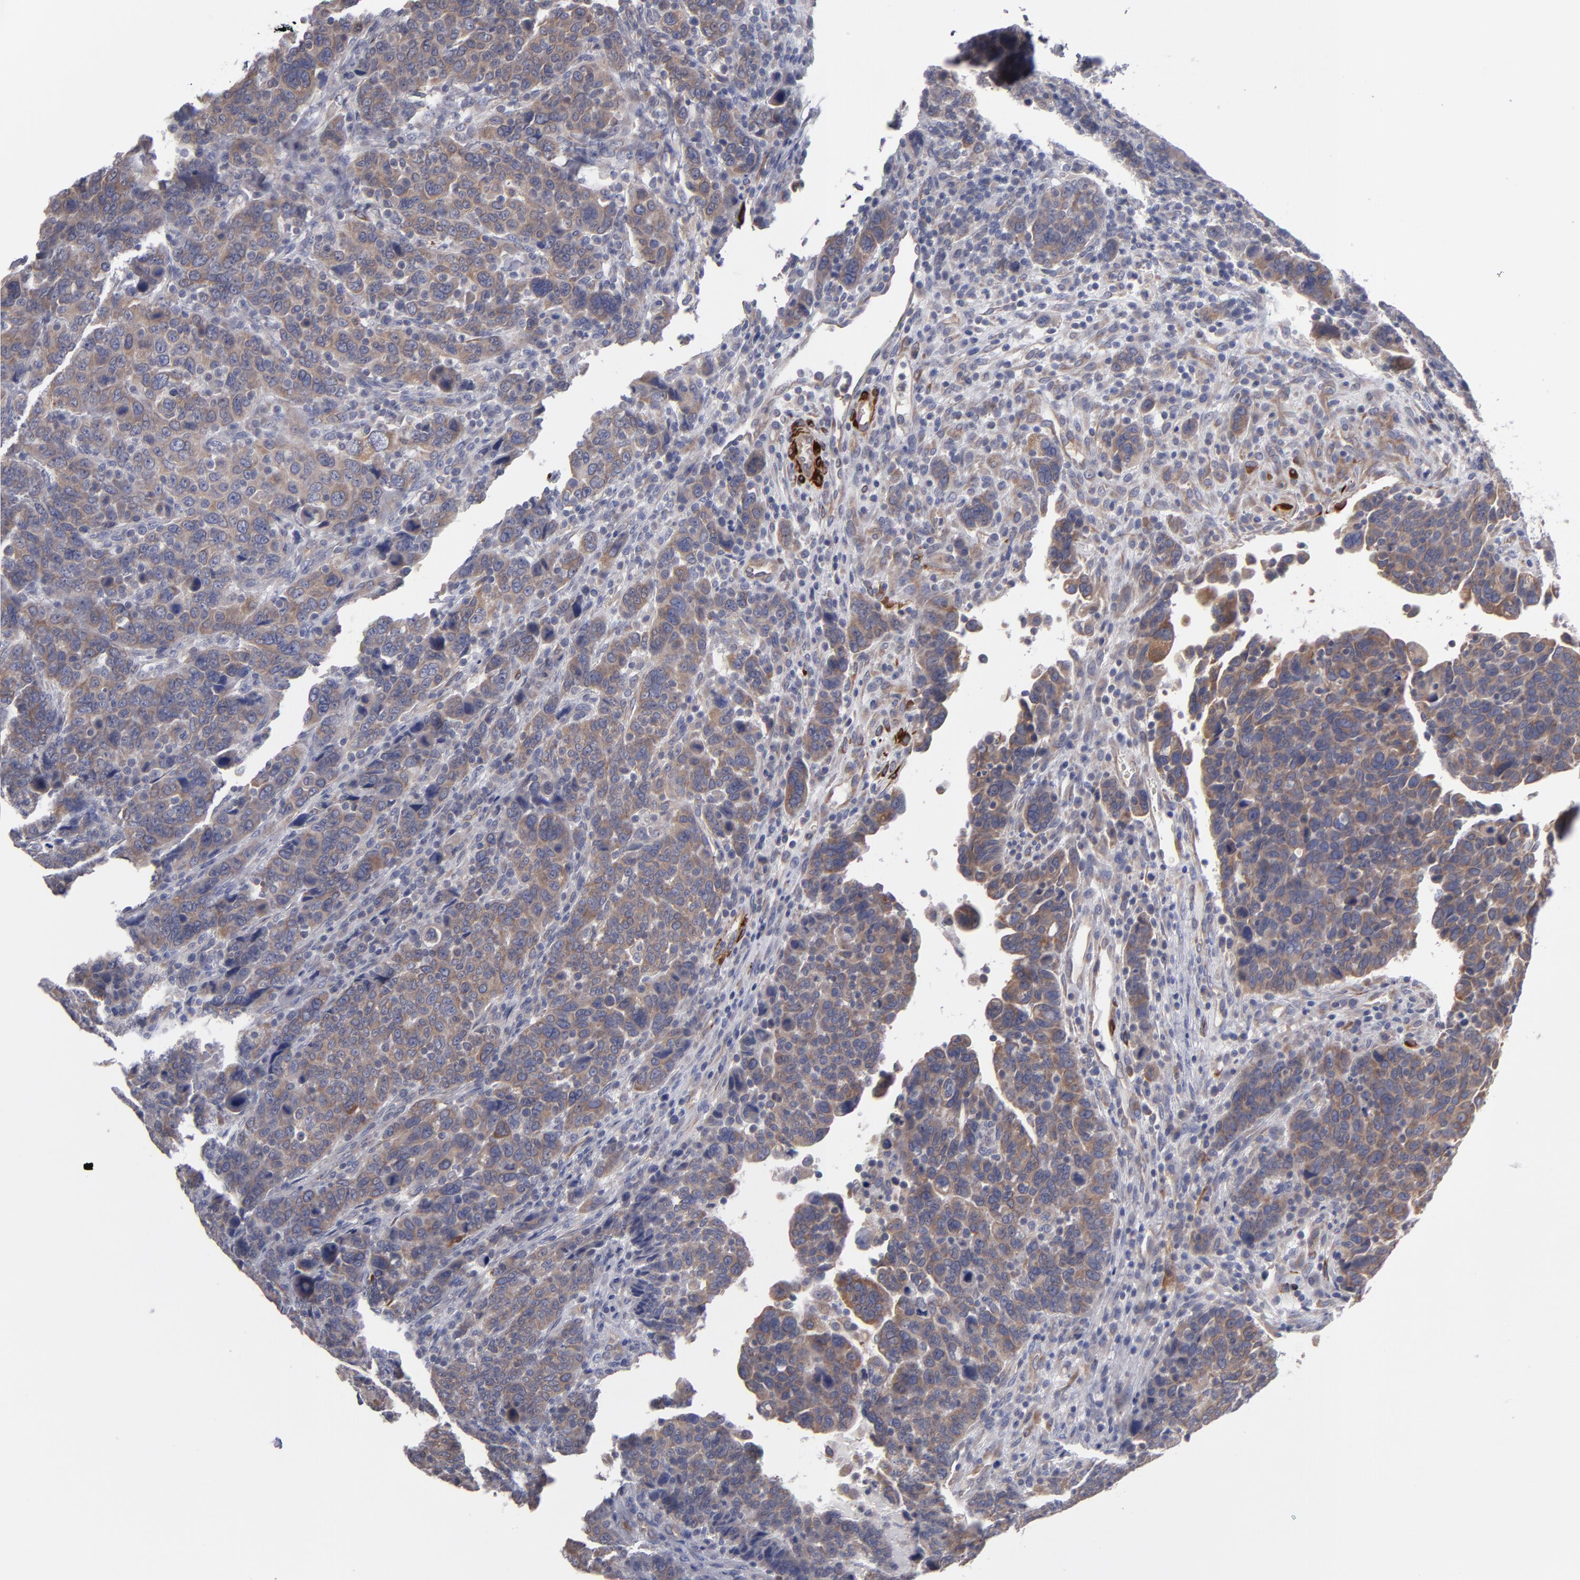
{"staining": {"intensity": "weak", "quantity": ">75%", "location": "cytoplasmic/membranous"}, "tissue": "breast cancer", "cell_type": "Tumor cells", "image_type": "cancer", "snomed": [{"axis": "morphology", "description": "Duct carcinoma"}, {"axis": "topography", "description": "Breast"}], "caption": "A histopathology image showing weak cytoplasmic/membranous expression in about >75% of tumor cells in breast cancer (intraductal carcinoma), as visualized by brown immunohistochemical staining.", "gene": "SLMAP", "patient": {"sex": "female", "age": 37}}